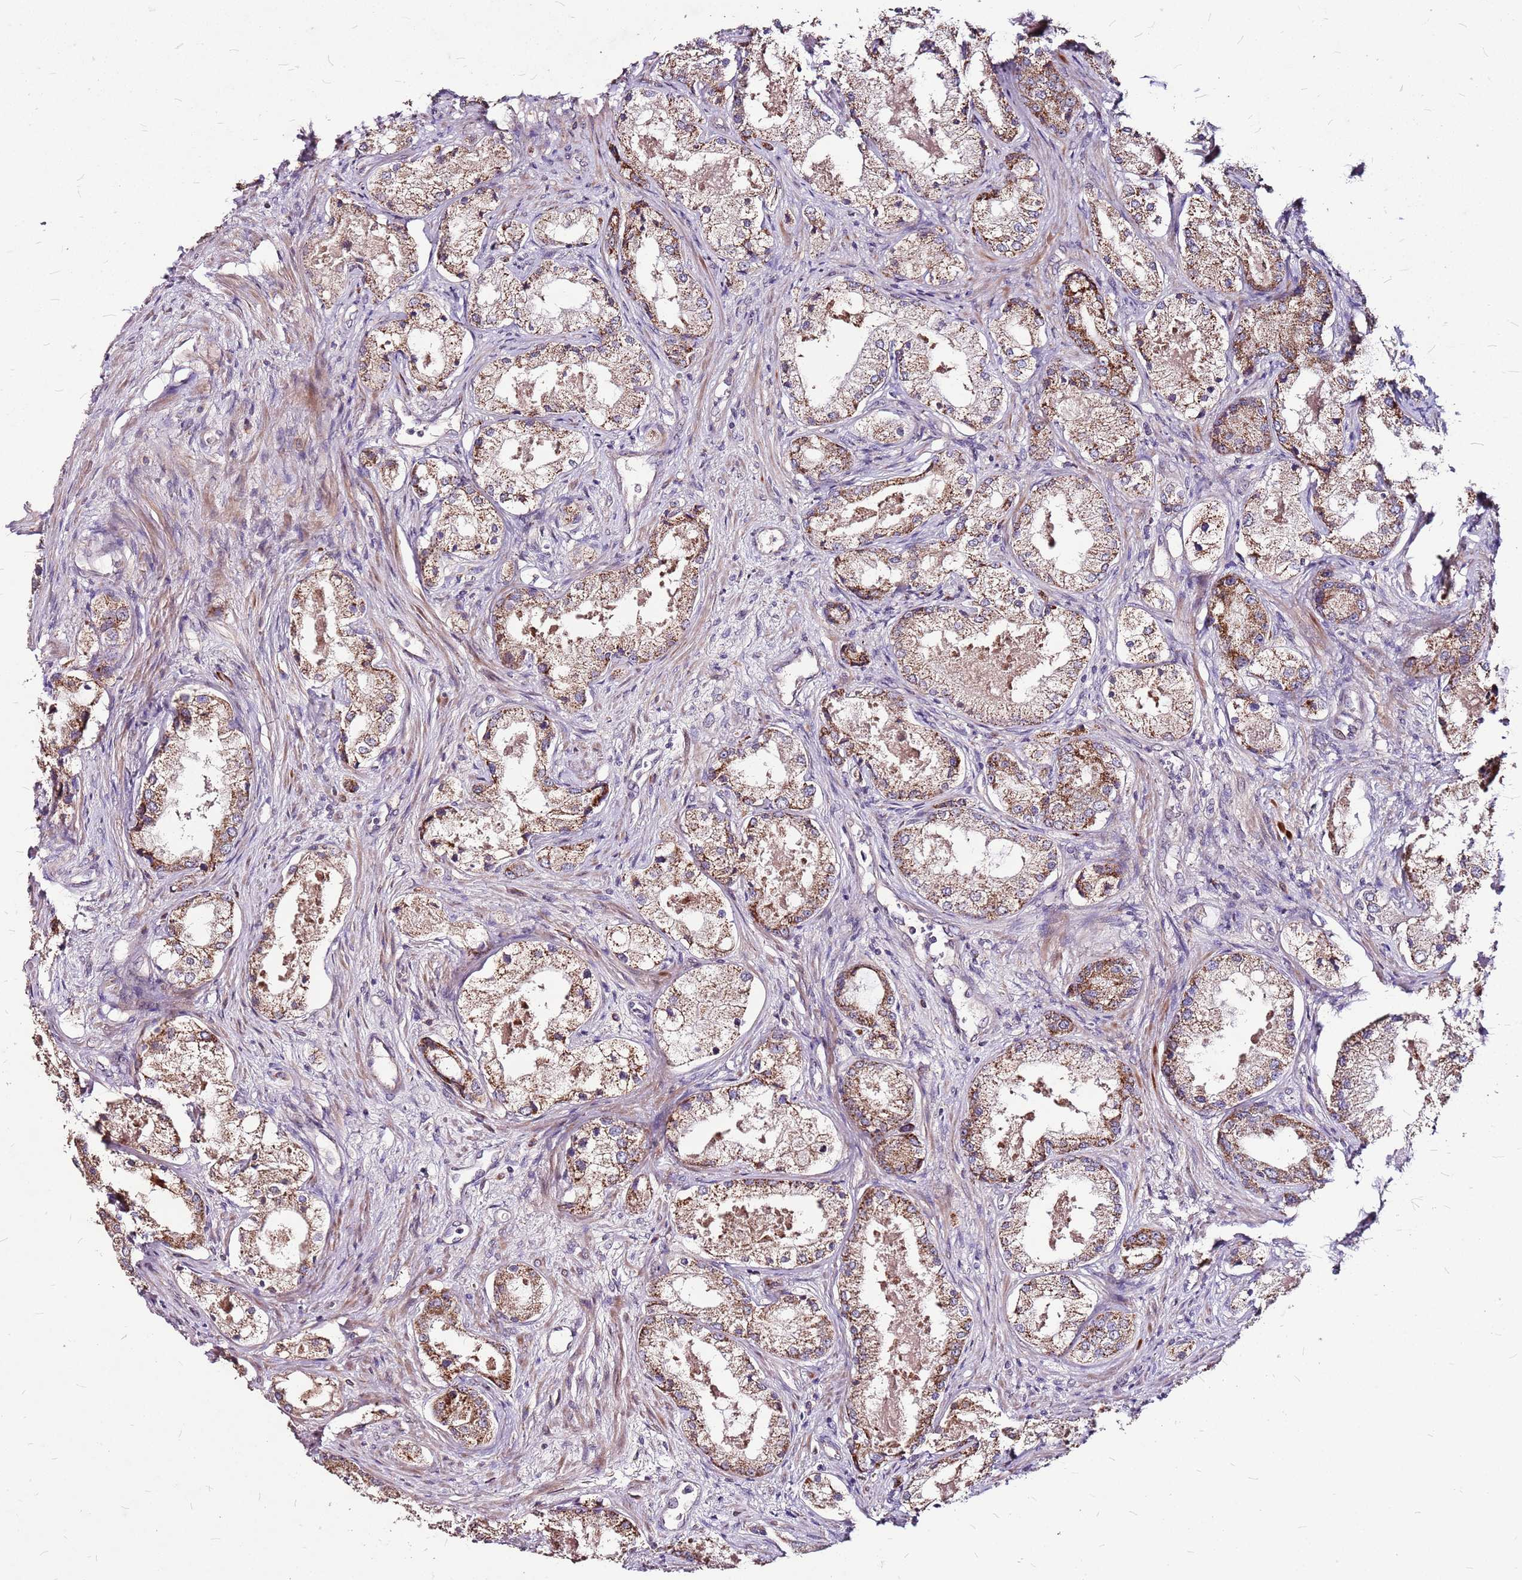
{"staining": {"intensity": "moderate", "quantity": ">75%", "location": "cytoplasmic/membranous"}, "tissue": "prostate cancer", "cell_type": "Tumor cells", "image_type": "cancer", "snomed": [{"axis": "morphology", "description": "Adenocarcinoma, Low grade"}, {"axis": "topography", "description": "Prostate"}], "caption": "Prostate adenocarcinoma (low-grade) stained with immunohistochemistry (IHC) shows moderate cytoplasmic/membranous staining in about >75% of tumor cells.", "gene": "DCDC2C", "patient": {"sex": "male", "age": 68}}